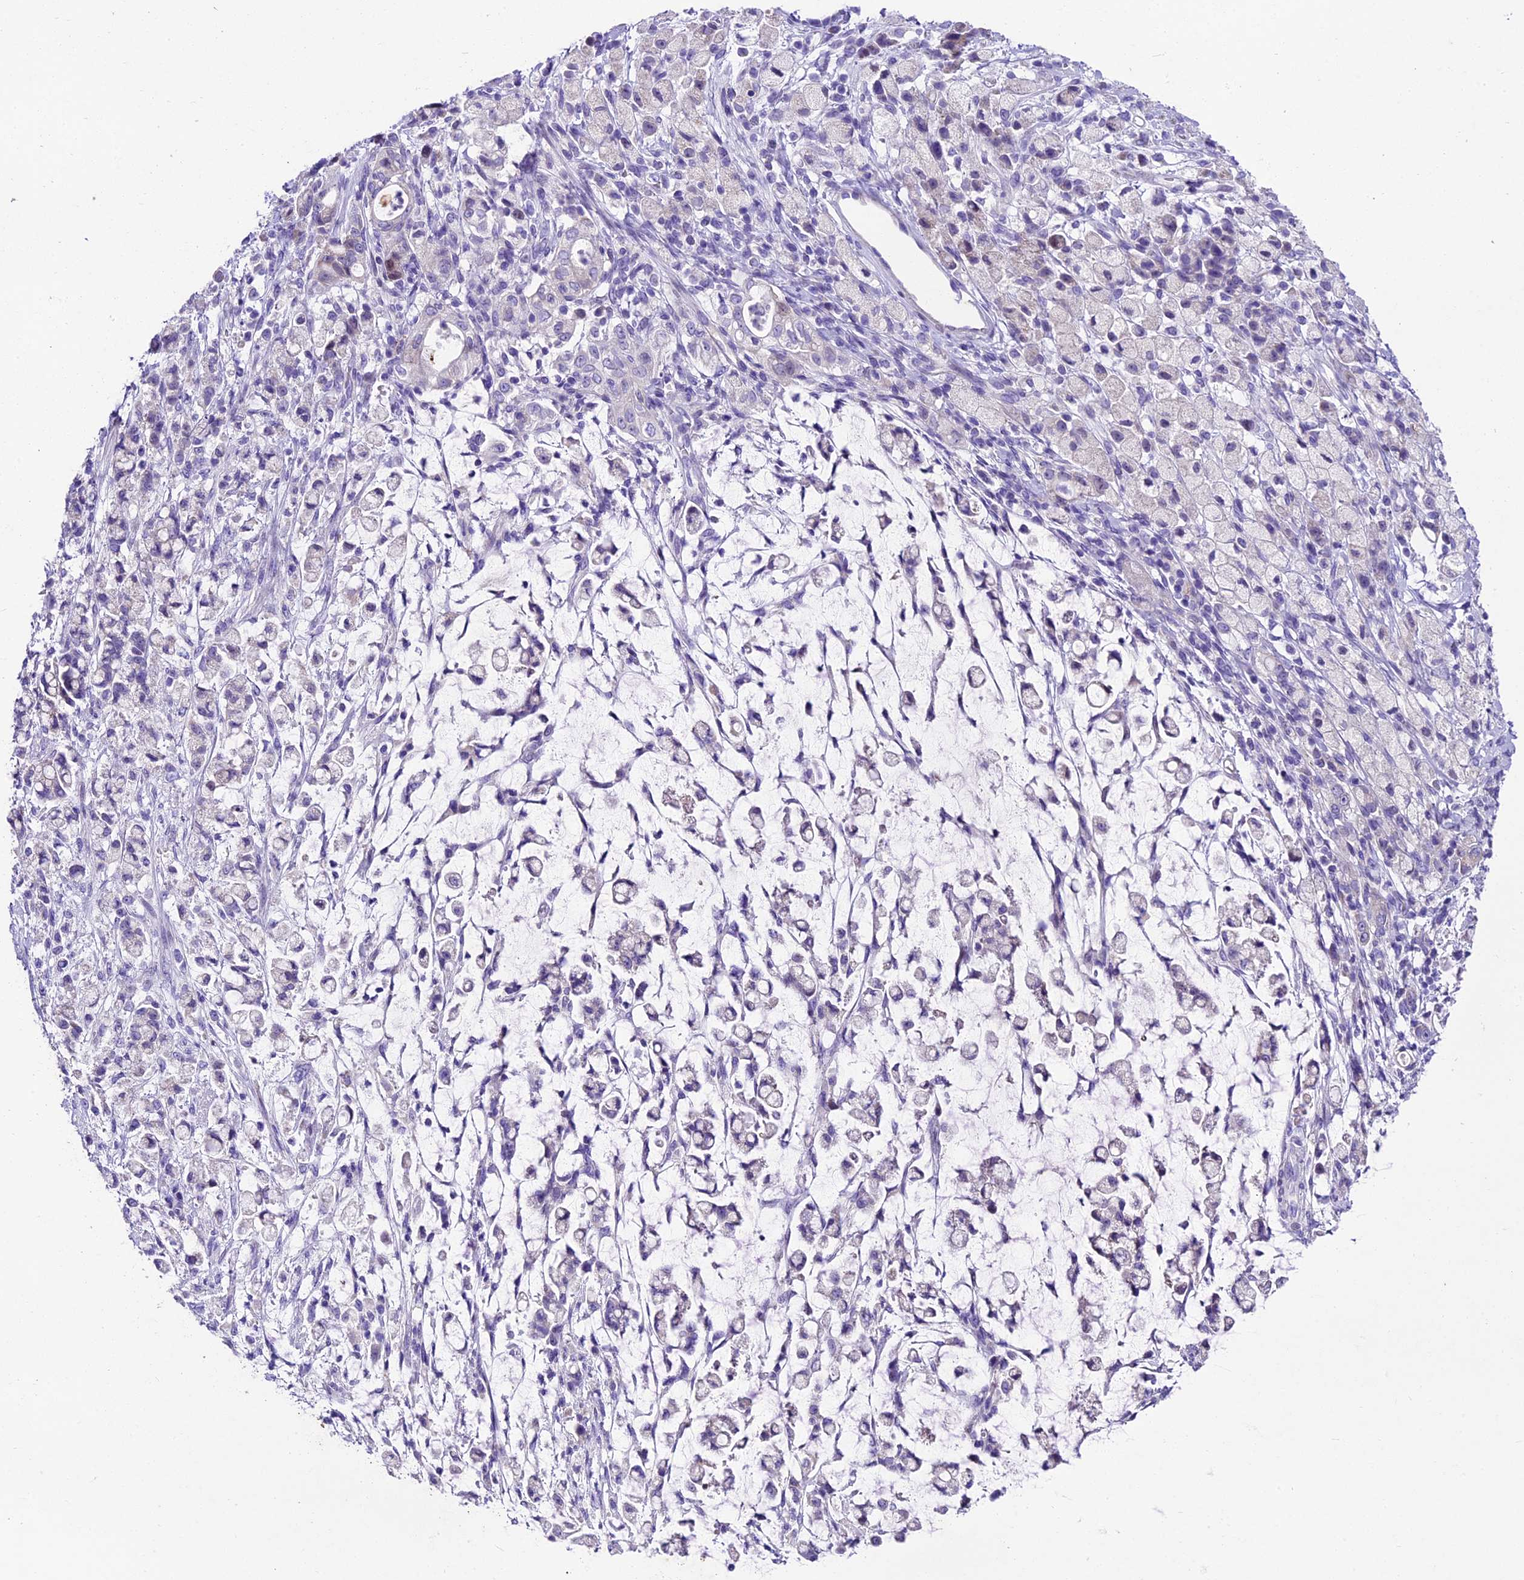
{"staining": {"intensity": "negative", "quantity": "none", "location": "none"}, "tissue": "stomach cancer", "cell_type": "Tumor cells", "image_type": "cancer", "snomed": [{"axis": "morphology", "description": "Adenocarcinoma, NOS"}, {"axis": "topography", "description": "Stomach"}], "caption": "Adenocarcinoma (stomach) was stained to show a protein in brown. There is no significant positivity in tumor cells. Nuclei are stained in blue.", "gene": "IFT140", "patient": {"sex": "female", "age": 60}}